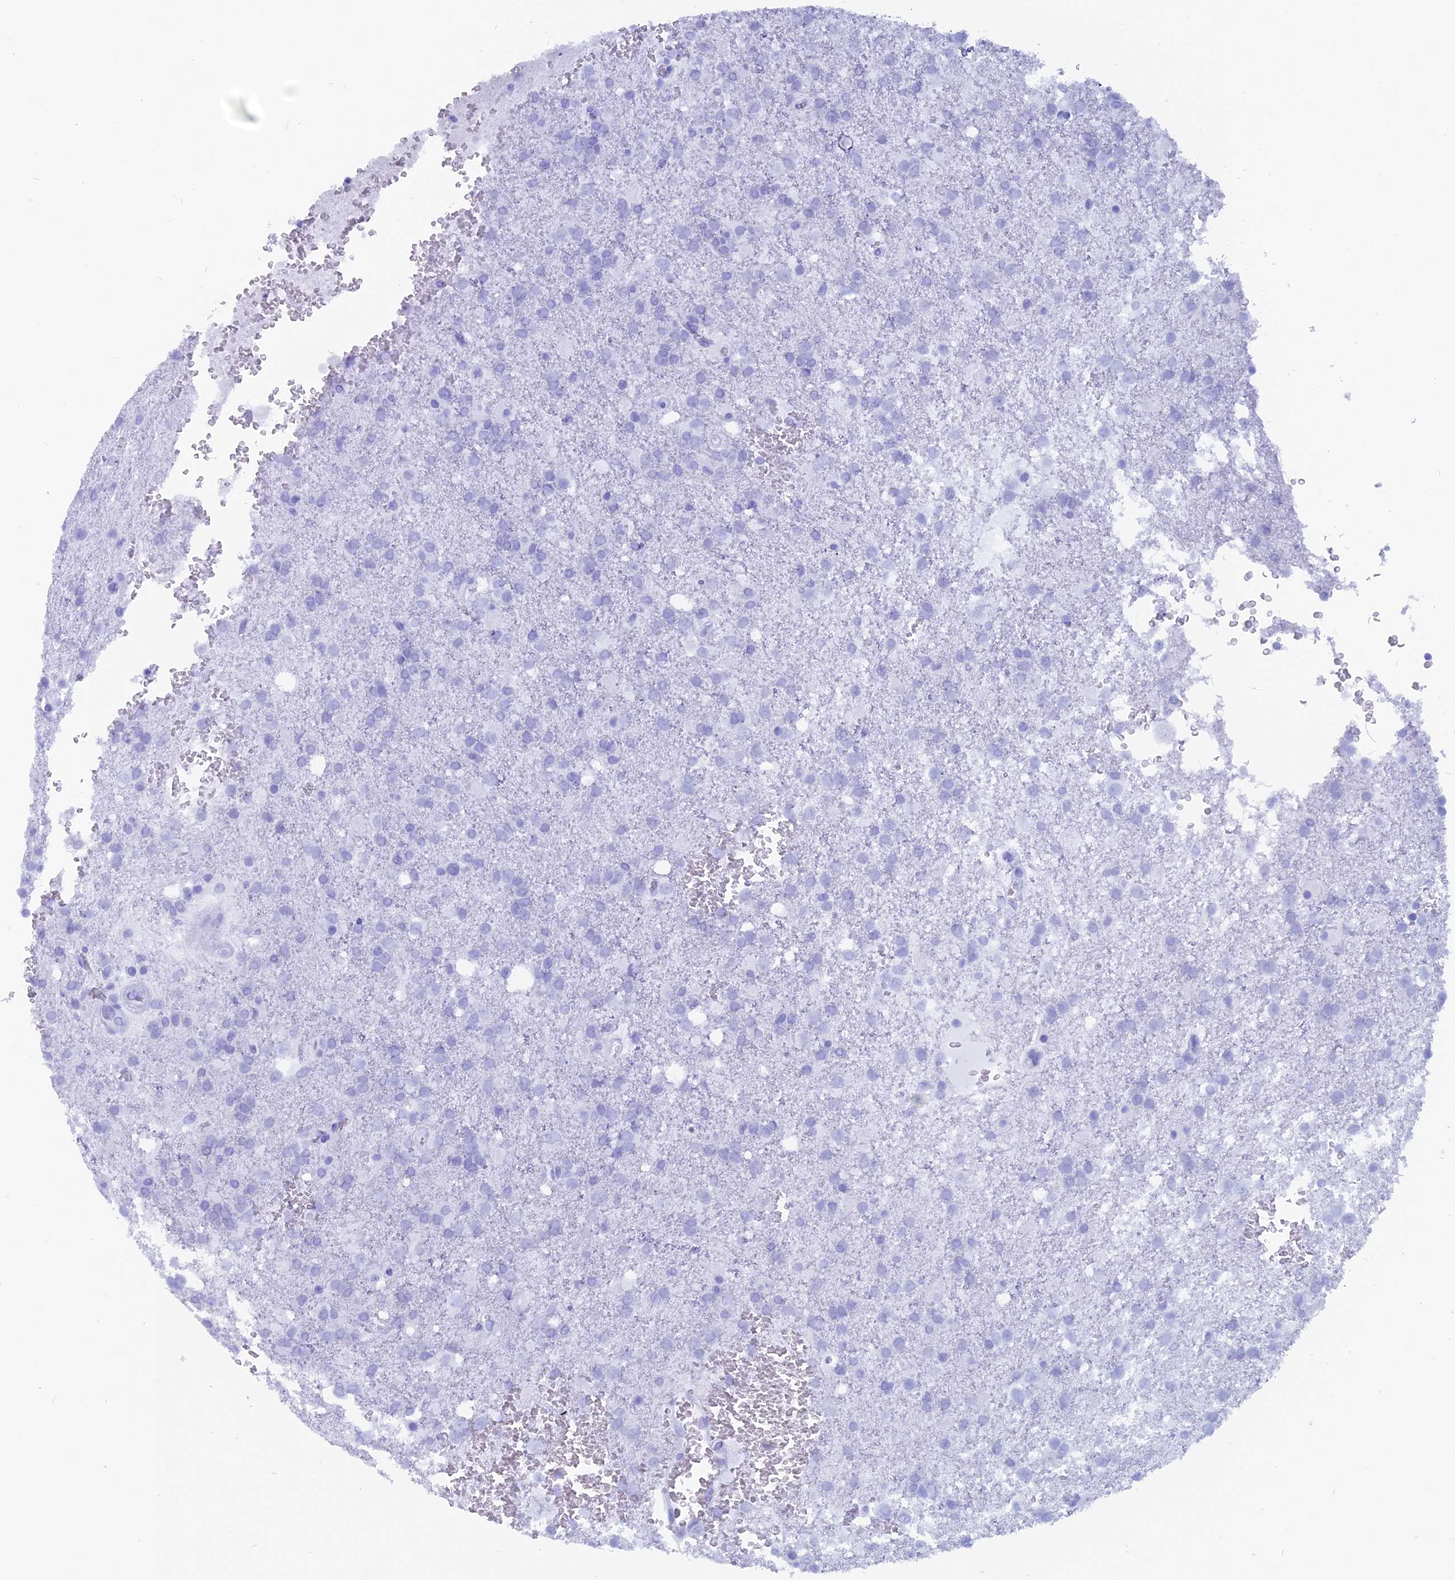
{"staining": {"intensity": "negative", "quantity": "none", "location": "none"}, "tissue": "glioma", "cell_type": "Tumor cells", "image_type": "cancer", "snomed": [{"axis": "morphology", "description": "Glioma, malignant, High grade"}, {"axis": "topography", "description": "Brain"}], "caption": "Human high-grade glioma (malignant) stained for a protein using immunohistochemistry (IHC) reveals no expression in tumor cells.", "gene": "CAPS", "patient": {"sex": "female", "age": 74}}